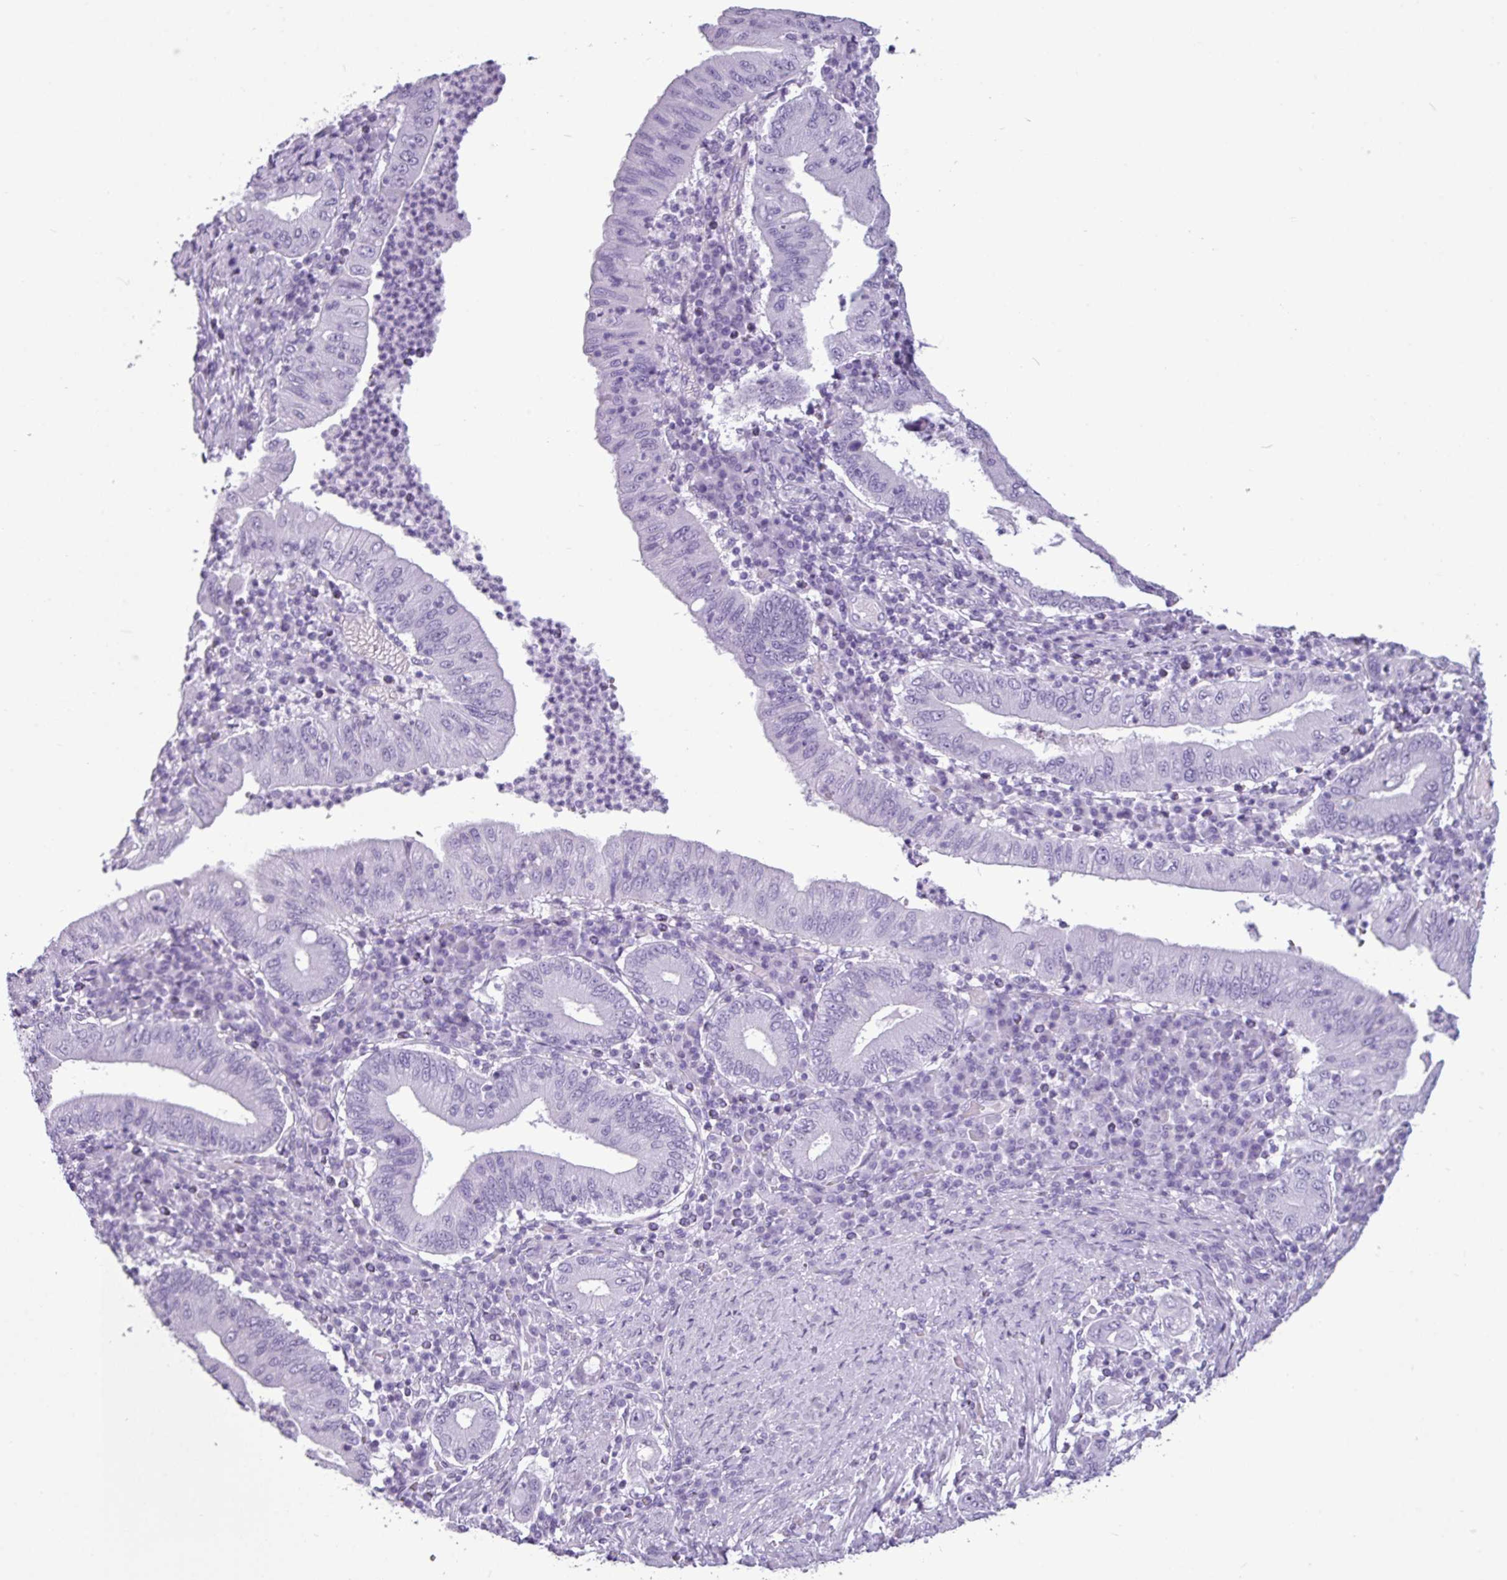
{"staining": {"intensity": "negative", "quantity": "none", "location": "none"}, "tissue": "stomach cancer", "cell_type": "Tumor cells", "image_type": "cancer", "snomed": [{"axis": "morphology", "description": "Normal tissue, NOS"}, {"axis": "morphology", "description": "Adenocarcinoma, NOS"}, {"axis": "topography", "description": "Esophagus"}, {"axis": "topography", "description": "Stomach, upper"}, {"axis": "topography", "description": "Peripheral nerve tissue"}], "caption": "Protein analysis of stomach adenocarcinoma shows no significant positivity in tumor cells.", "gene": "AMY1B", "patient": {"sex": "male", "age": 62}}